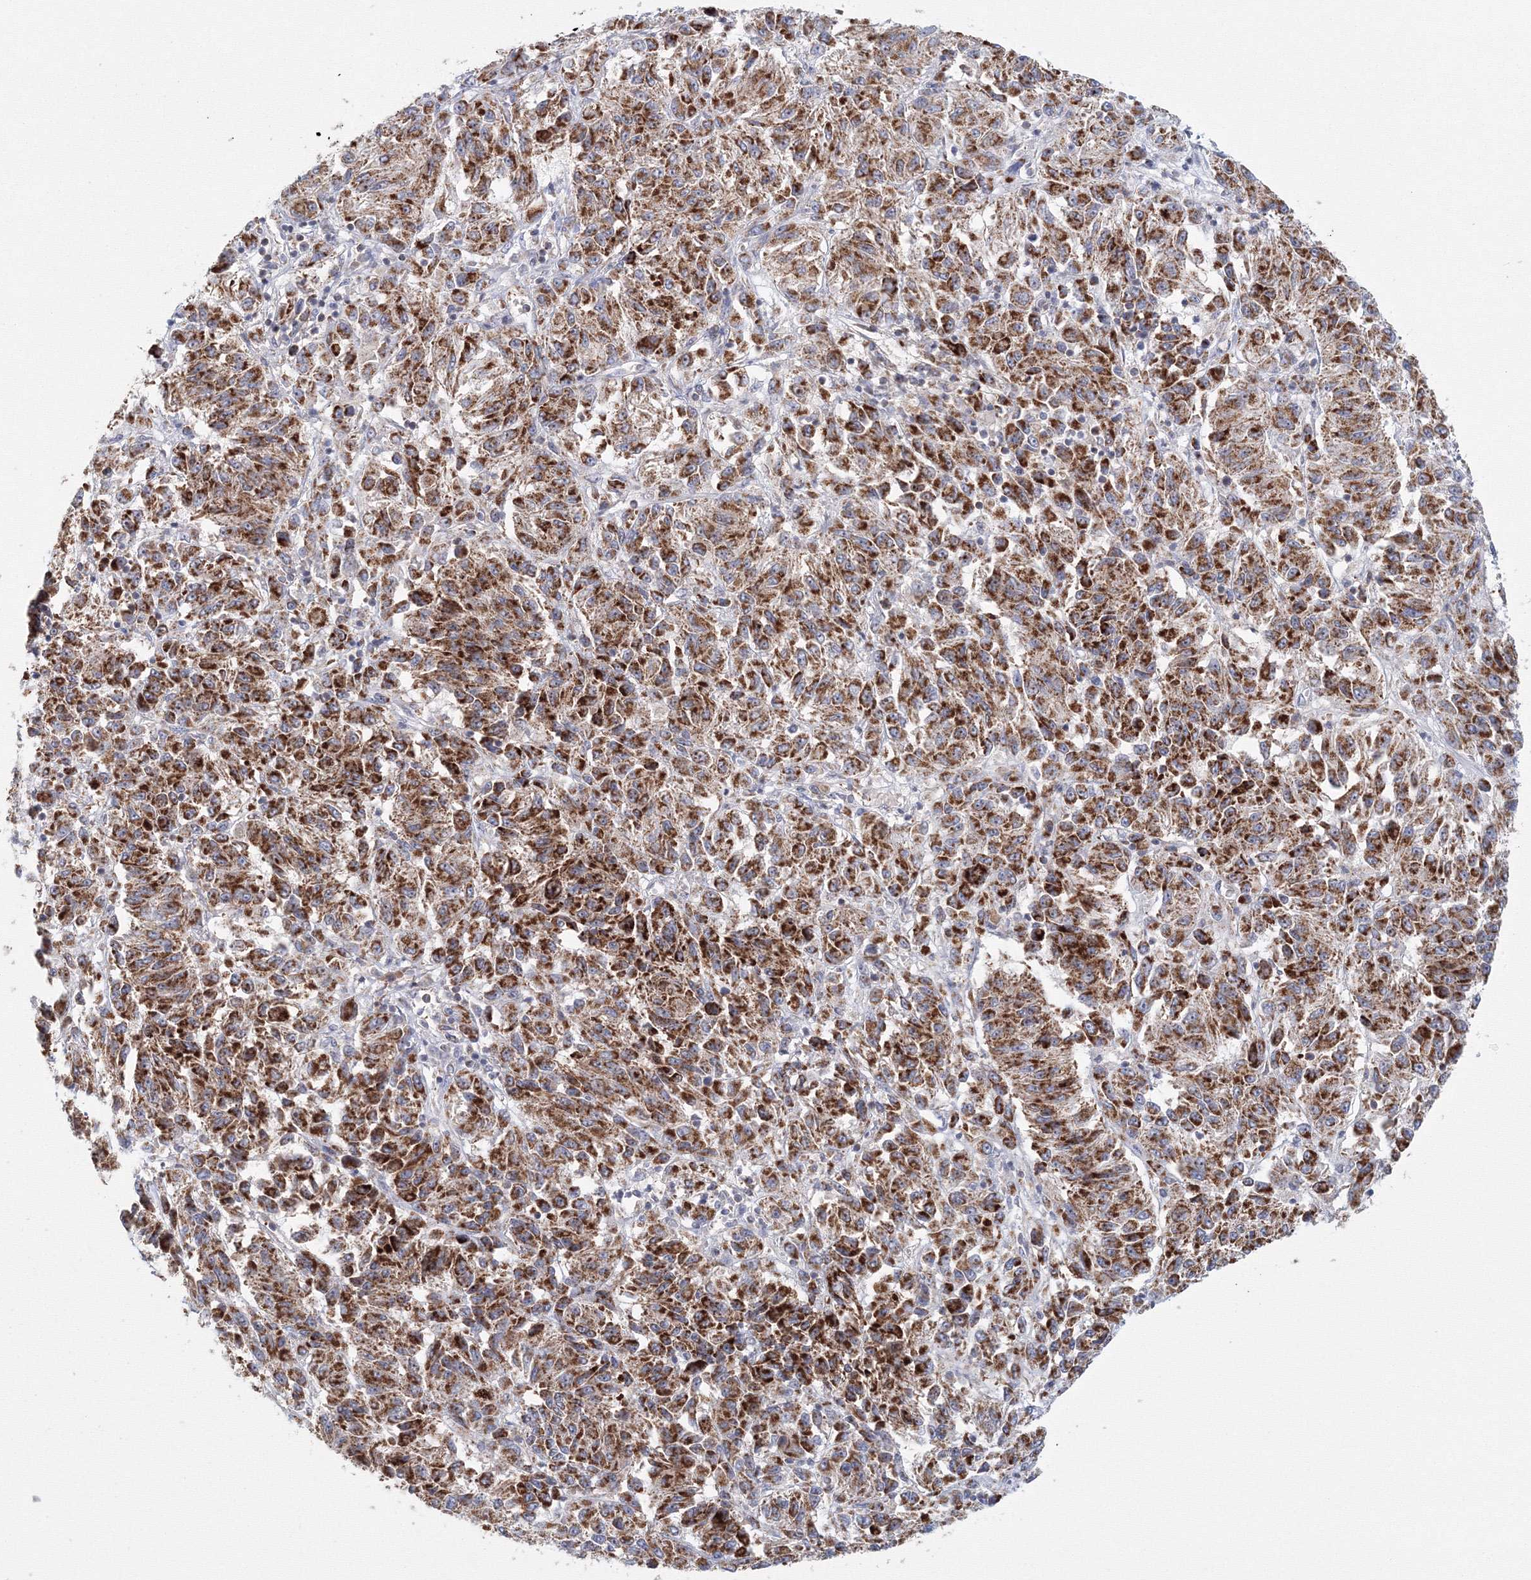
{"staining": {"intensity": "strong", "quantity": ">75%", "location": "cytoplasmic/membranous"}, "tissue": "melanoma", "cell_type": "Tumor cells", "image_type": "cancer", "snomed": [{"axis": "morphology", "description": "Malignant melanoma, Metastatic site"}, {"axis": "topography", "description": "Lung"}], "caption": "Melanoma tissue exhibits strong cytoplasmic/membranous expression in about >75% of tumor cells, visualized by immunohistochemistry. The staining was performed using DAB (3,3'-diaminobenzidine), with brown indicating positive protein expression. Nuclei are stained blue with hematoxylin.", "gene": "GRPEL1", "patient": {"sex": "male", "age": 64}}